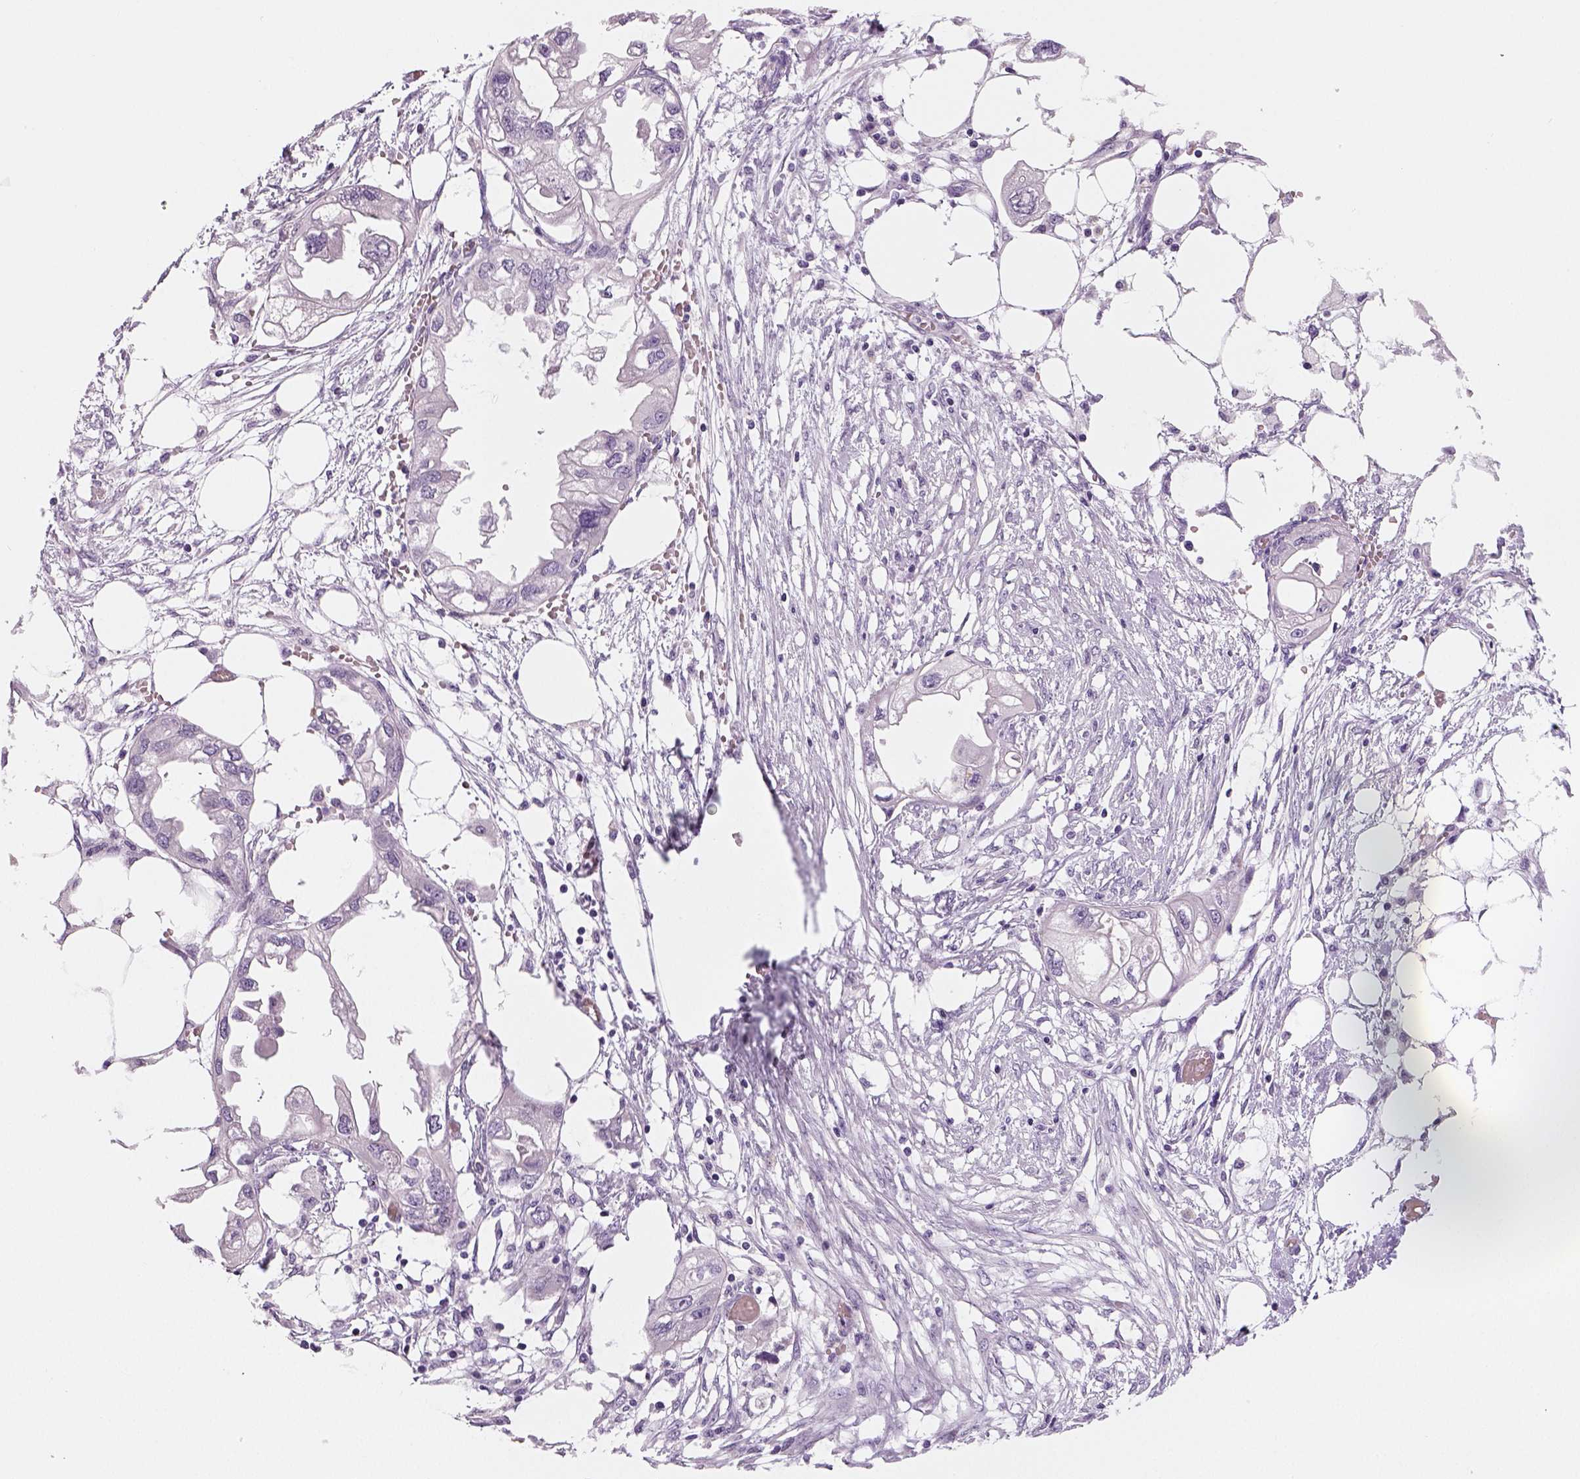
{"staining": {"intensity": "negative", "quantity": "none", "location": "none"}, "tissue": "endometrial cancer", "cell_type": "Tumor cells", "image_type": "cancer", "snomed": [{"axis": "morphology", "description": "Adenocarcinoma, NOS"}, {"axis": "morphology", "description": "Adenocarcinoma, metastatic, NOS"}, {"axis": "topography", "description": "Adipose tissue"}, {"axis": "topography", "description": "Endometrium"}], "caption": "Tumor cells show no significant protein staining in endometrial cancer (metastatic adenocarcinoma).", "gene": "TSPAN7", "patient": {"sex": "female", "age": 67}}